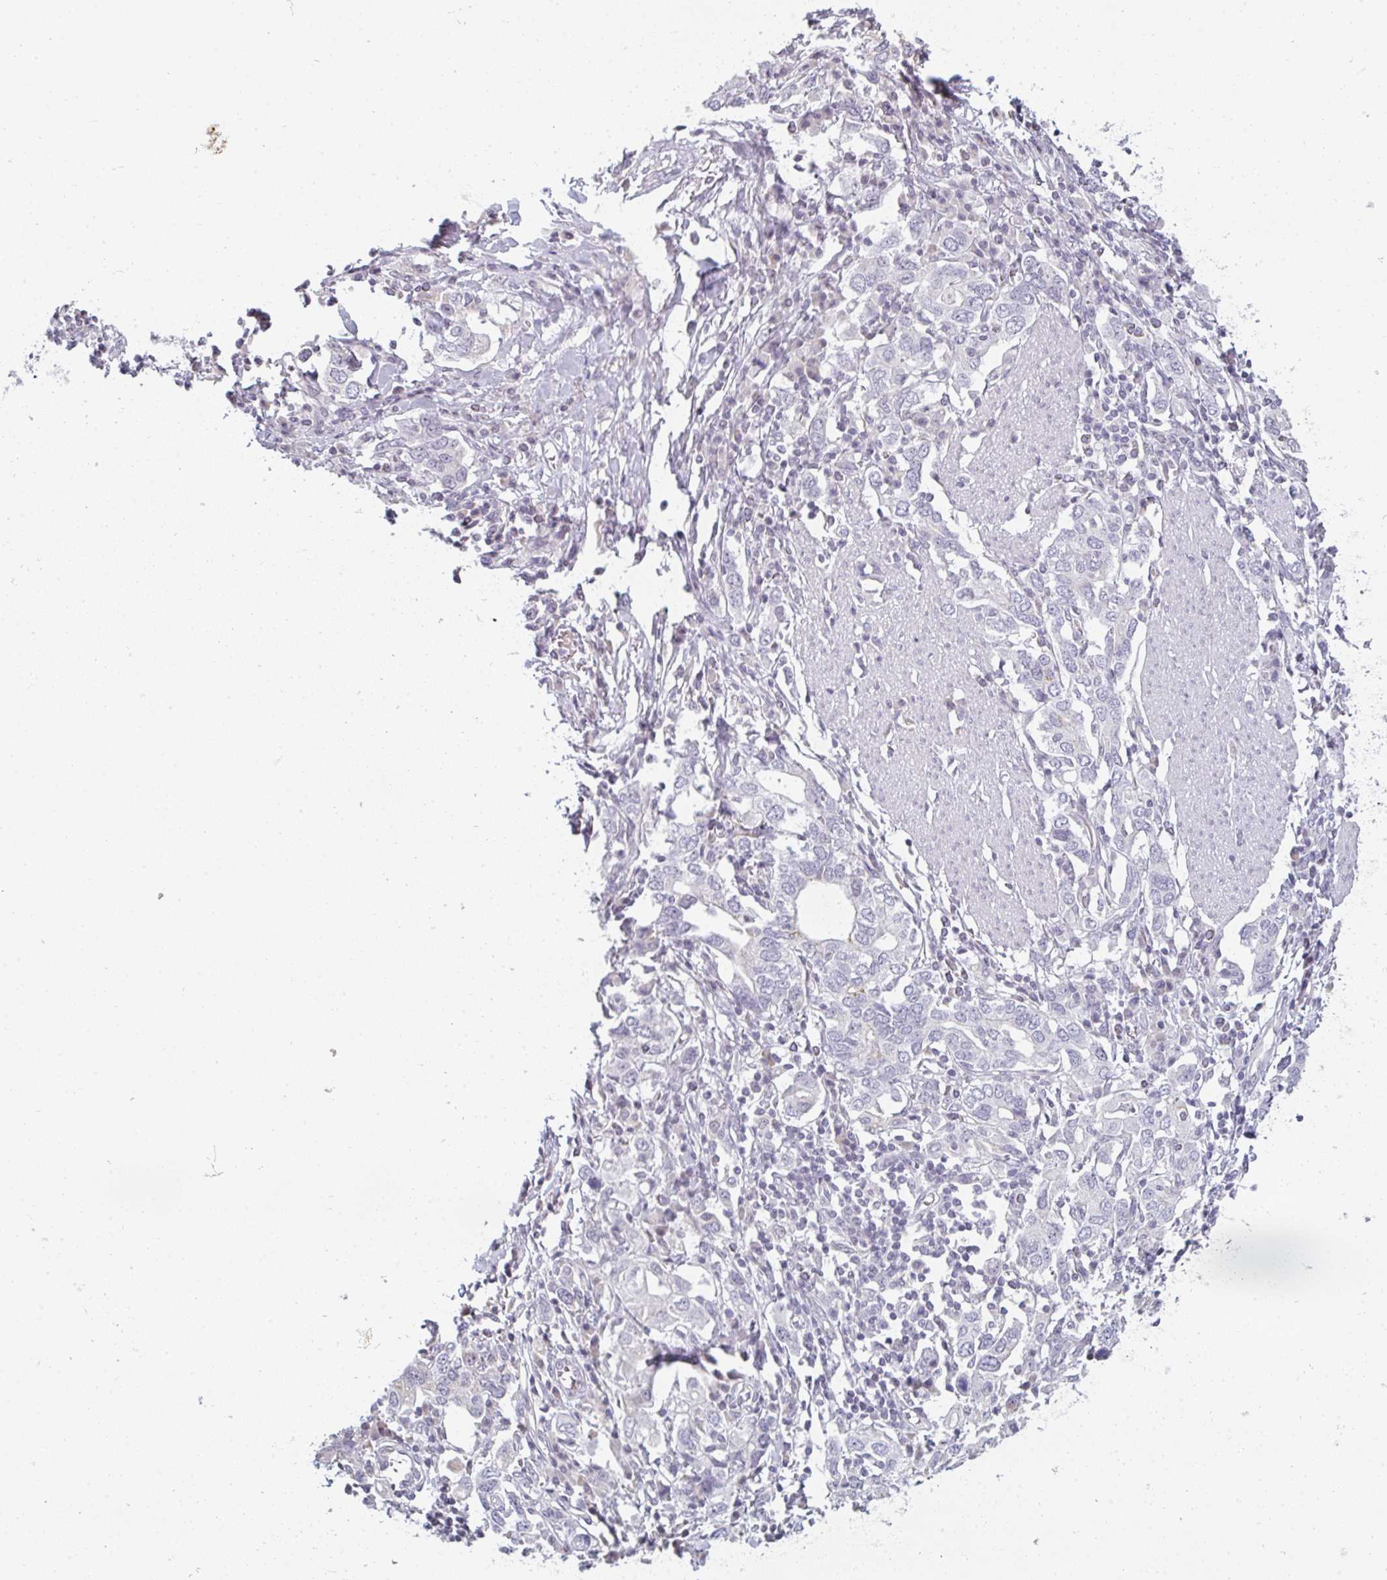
{"staining": {"intensity": "negative", "quantity": "none", "location": "none"}, "tissue": "stomach cancer", "cell_type": "Tumor cells", "image_type": "cancer", "snomed": [{"axis": "morphology", "description": "Adenocarcinoma, NOS"}, {"axis": "topography", "description": "Stomach, upper"}, {"axis": "topography", "description": "Stomach"}], "caption": "The immunohistochemistry image has no significant staining in tumor cells of stomach adenocarcinoma tissue.", "gene": "RBBP6", "patient": {"sex": "male", "age": 62}}